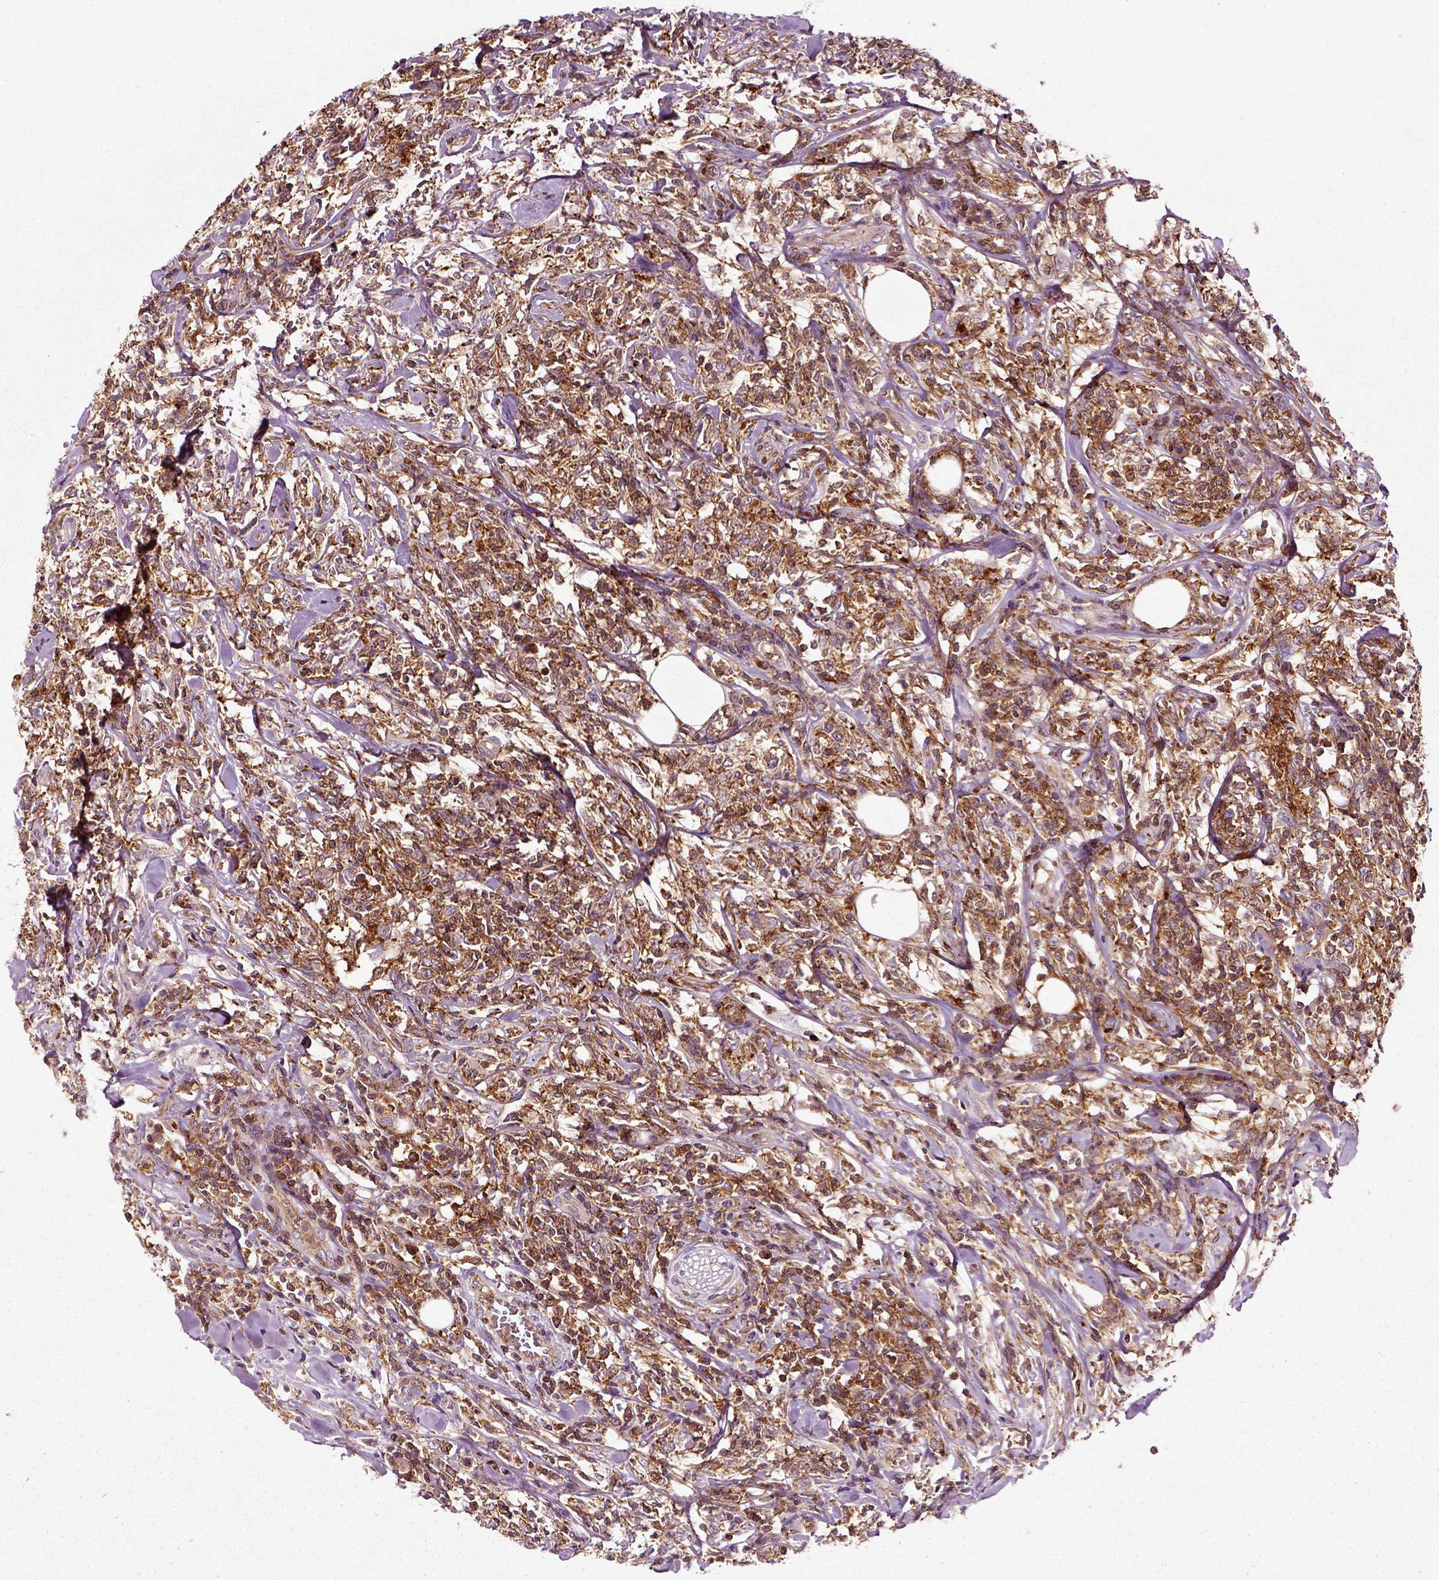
{"staining": {"intensity": "moderate", "quantity": ">75%", "location": "cytoplasmic/membranous"}, "tissue": "lymphoma", "cell_type": "Tumor cells", "image_type": "cancer", "snomed": [{"axis": "morphology", "description": "Malignant lymphoma, non-Hodgkin's type, High grade"}, {"axis": "topography", "description": "Lymph node"}], "caption": "About >75% of tumor cells in human lymphoma display moderate cytoplasmic/membranous protein expression as visualized by brown immunohistochemical staining.", "gene": "RHOF", "patient": {"sex": "female", "age": 84}}